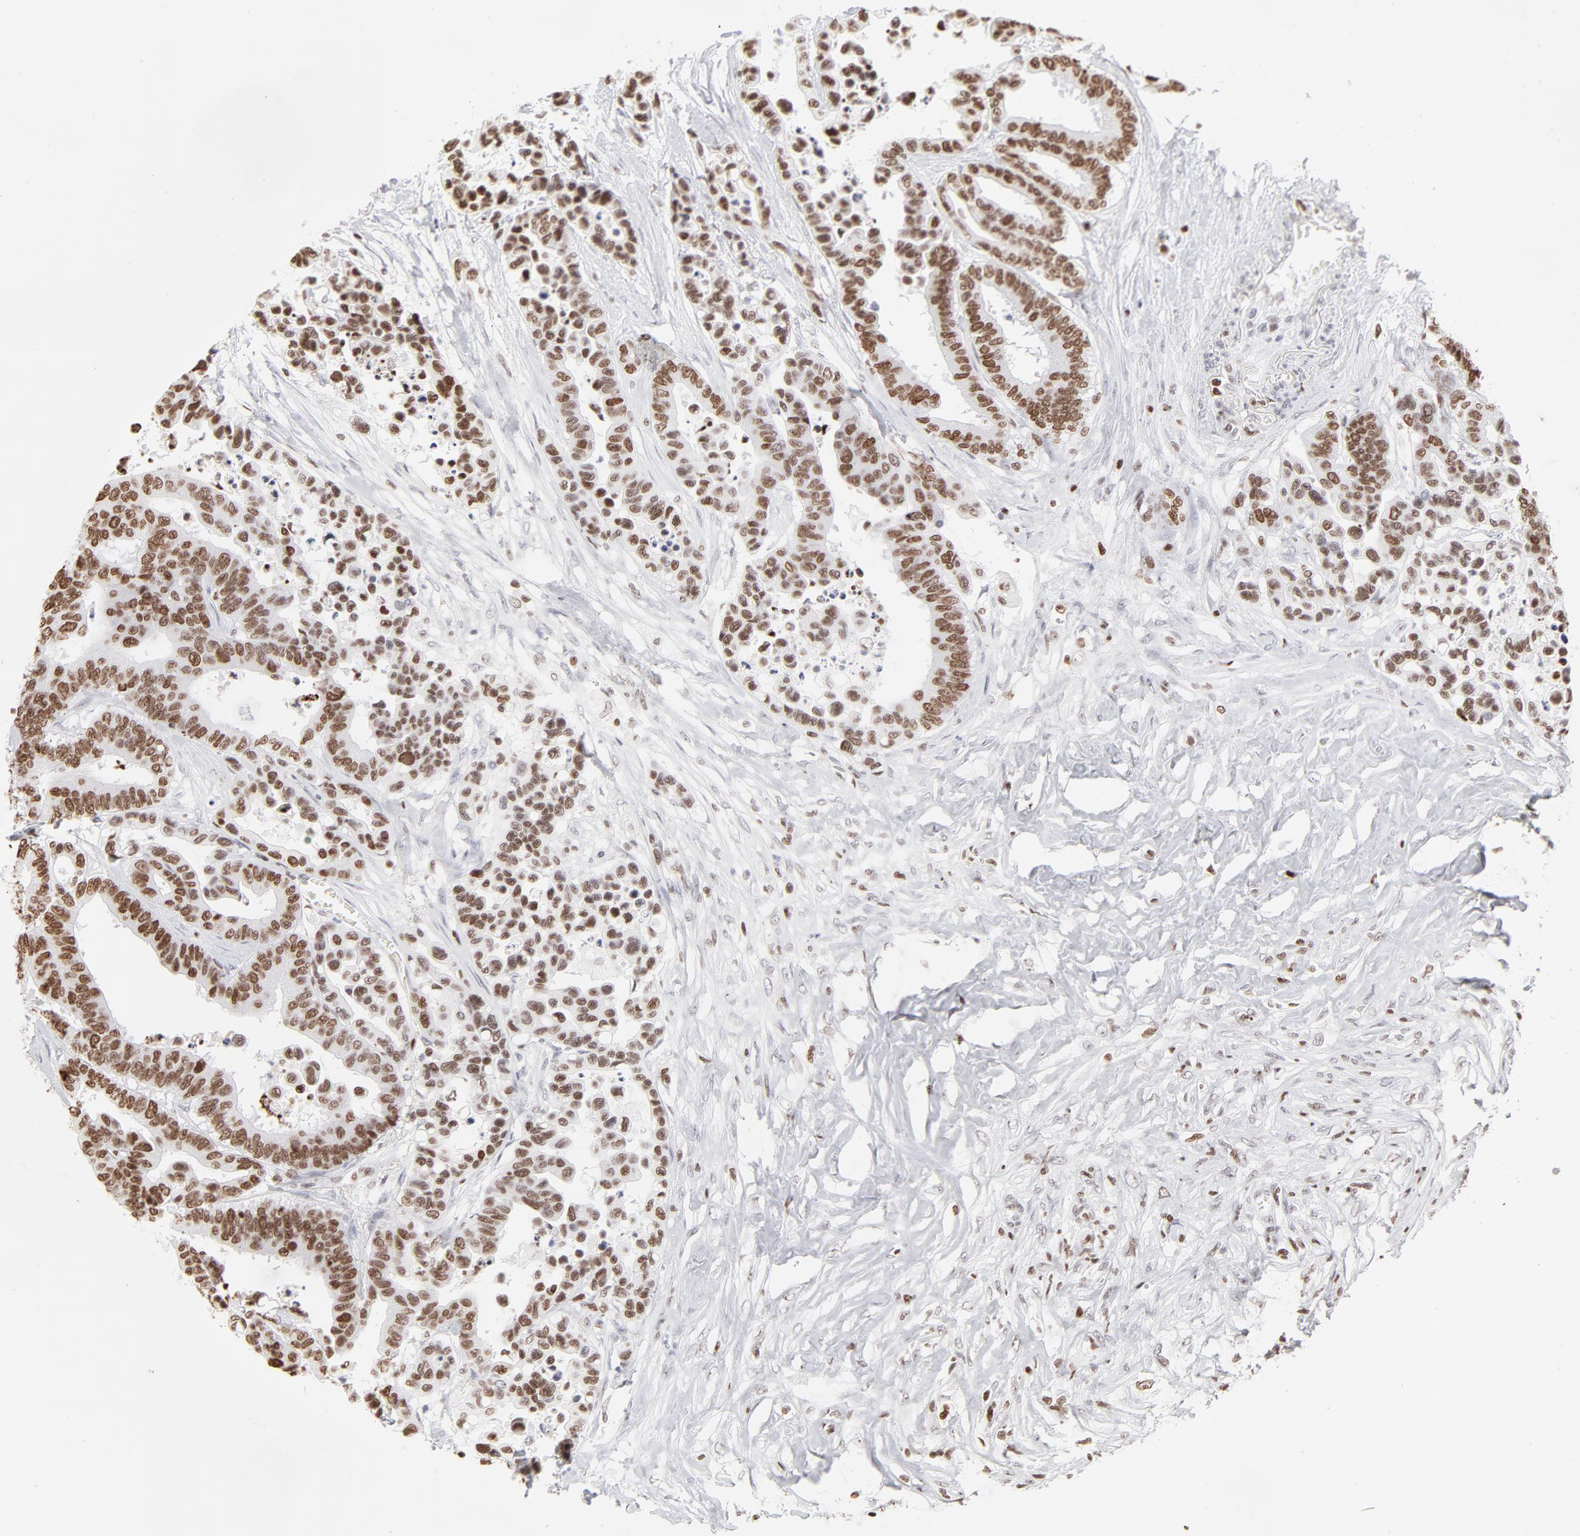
{"staining": {"intensity": "strong", "quantity": ">75%", "location": "nuclear"}, "tissue": "colorectal cancer", "cell_type": "Tumor cells", "image_type": "cancer", "snomed": [{"axis": "morphology", "description": "Adenocarcinoma, NOS"}, {"axis": "topography", "description": "Colon"}], "caption": "Adenocarcinoma (colorectal) tissue displays strong nuclear positivity in approximately >75% of tumor cells, visualized by immunohistochemistry. The protein is stained brown, and the nuclei are stained in blue (DAB (3,3'-diaminobenzidine) IHC with brightfield microscopy, high magnification).", "gene": "PARP1", "patient": {"sex": "male", "age": 82}}